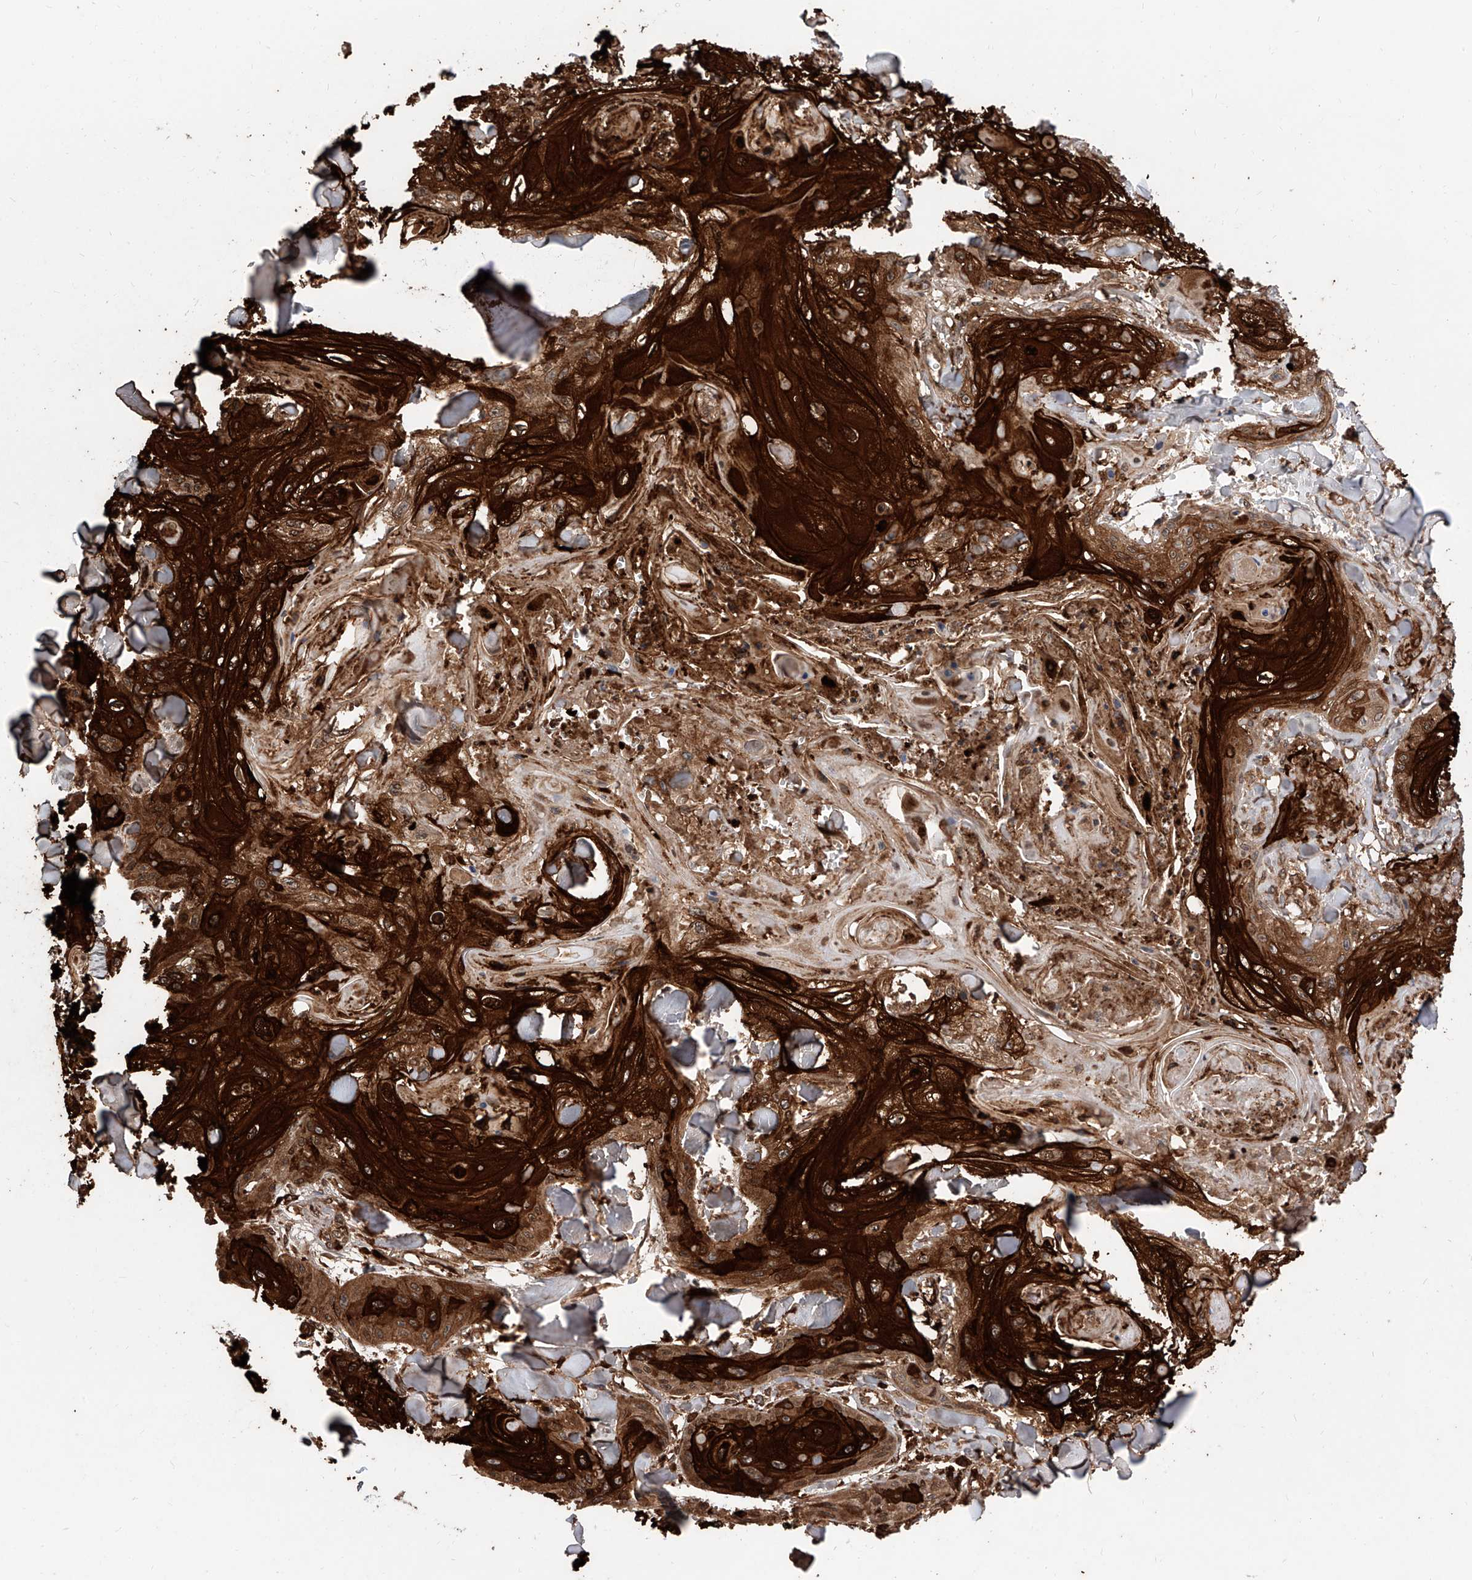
{"staining": {"intensity": "strong", "quantity": ">75%", "location": "cytoplasmic/membranous"}, "tissue": "skin cancer", "cell_type": "Tumor cells", "image_type": "cancer", "snomed": [{"axis": "morphology", "description": "Squamous cell carcinoma, NOS"}, {"axis": "topography", "description": "Skin"}], "caption": "Human skin cancer stained for a protein (brown) shows strong cytoplasmic/membranous positive staining in about >75% of tumor cells.", "gene": "RP9", "patient": {"sex": "male", "age": 74}}